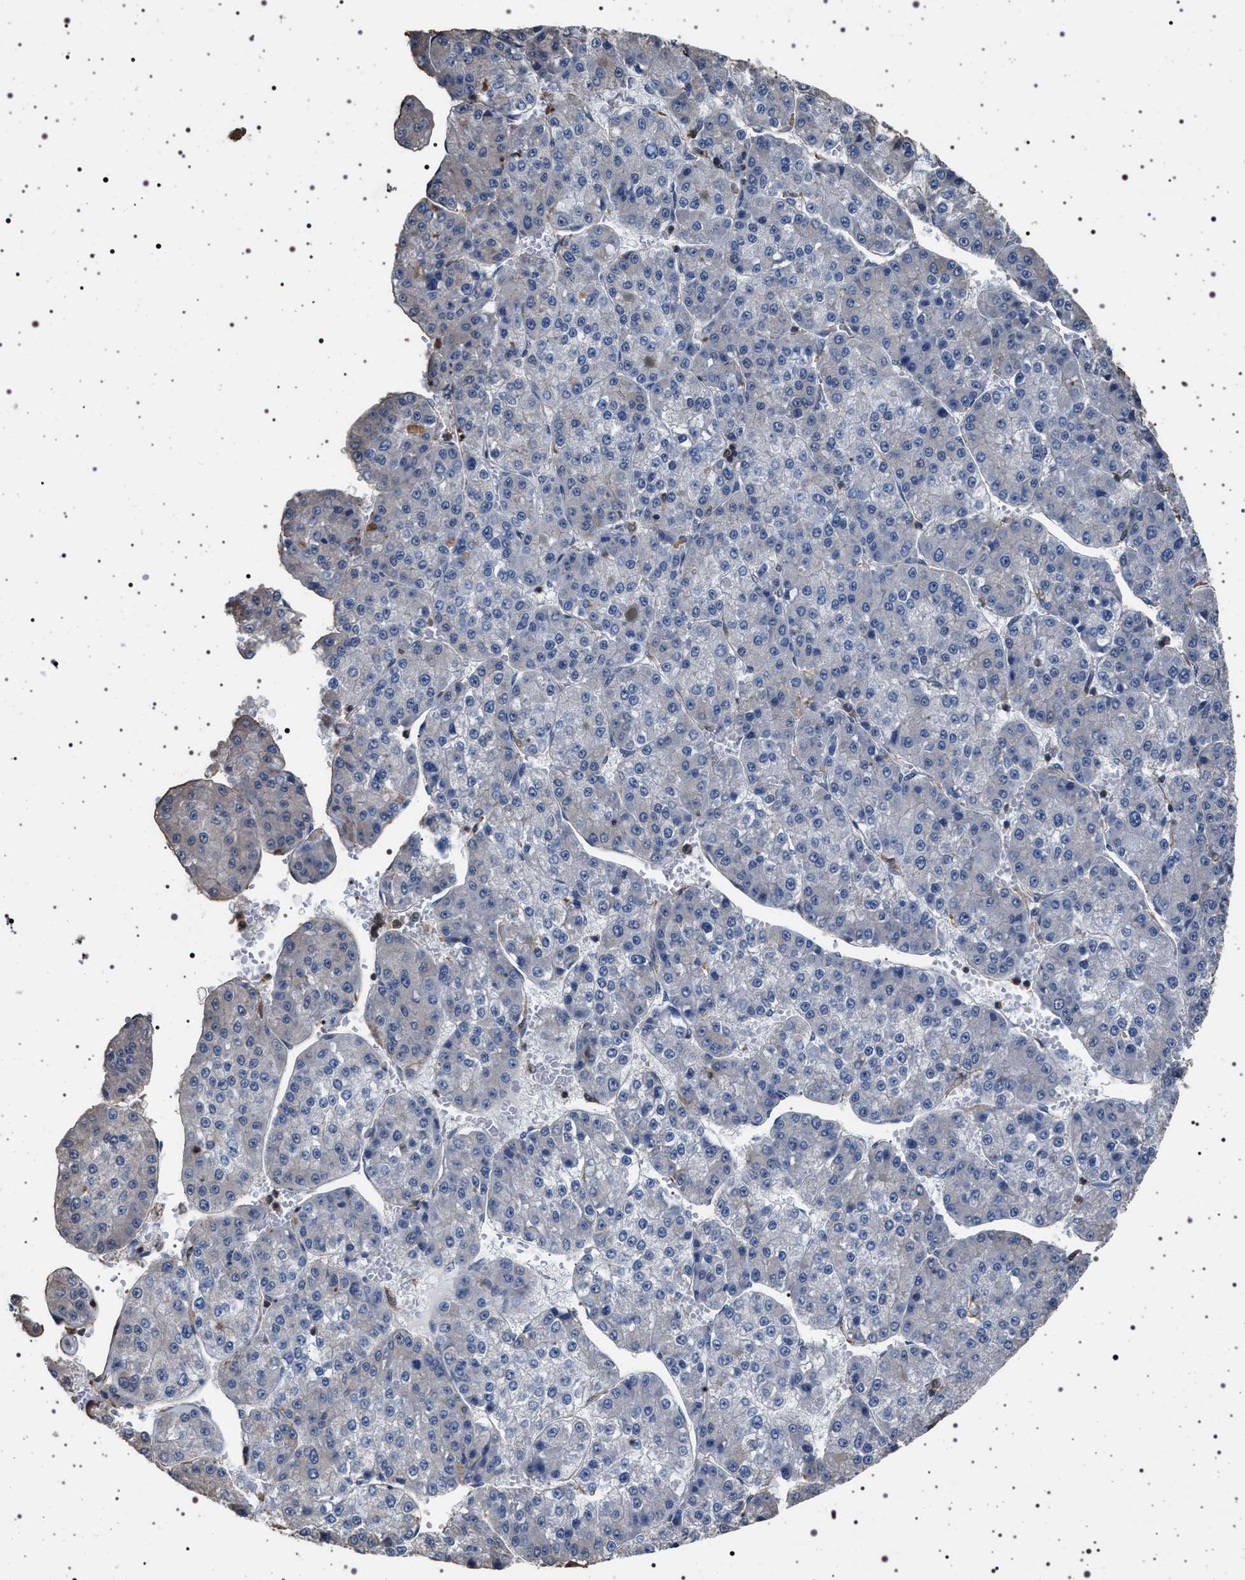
{"staining": {"intensity": "negative", "quantity": "none", "location": "none"}, "tissue": "liver cancer", "cell_type": "Tumor cells", "image_type": "cancer", "snomed": [{"axis": "morphology", "description": "Carcinoma, Hepatocellular, NOS"}, {"axis": "topography", "description": "Liver"}], "caption": "This micrograph is of liver cancer (hepatocellular carcinoma) stained with immunohistochemistry (IHC) to label a protein in brown with the nuclei are counter-stained blue. There is no positivity in tumor cells. (DAB (3,3'-diaminobenzidine) immunohistochemistry (IHC) visualized using brightfield microscopy, high magnification).", "gene": "SMAP2", "patient": {"sex": "female", "age": 73}}